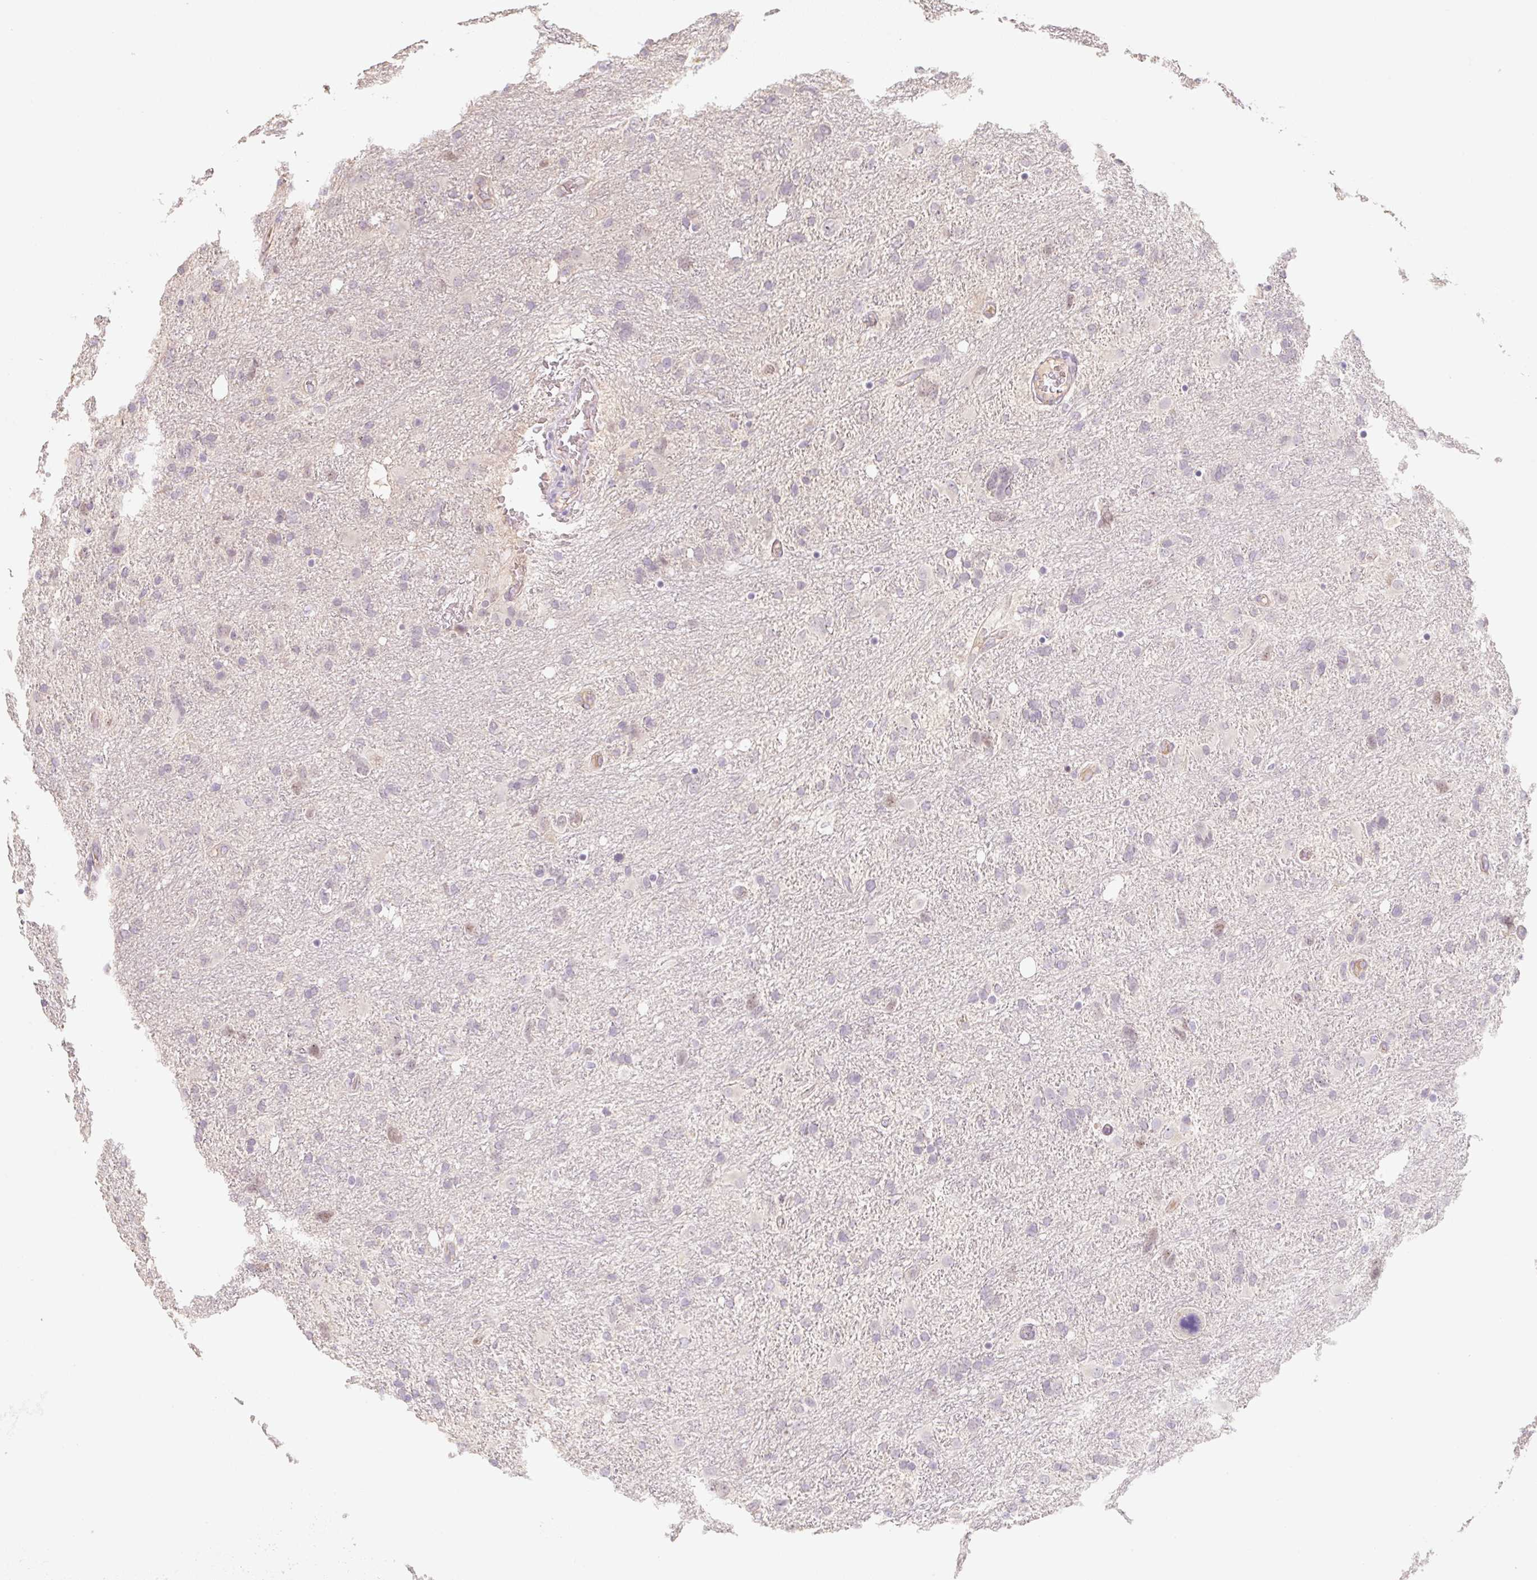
{"staining": {"intensity": "negative", "quantity": "none", "location": "none"}, "tissue": "glioma", "cell_type": "Tumor cells", "image_type": "cancer", "snomed": [{"axis": "morphology", "description": "Glioma, malignant, High grade"}, {"axis": "topography", "description": "Brain"}], "caption": "Malignant glioma (high-grade) was stained to show a protein in brown. There is no significant positivity in tumor cells.", "gene": "MIA2", "patient": {"sex": "male", "age": 61}}